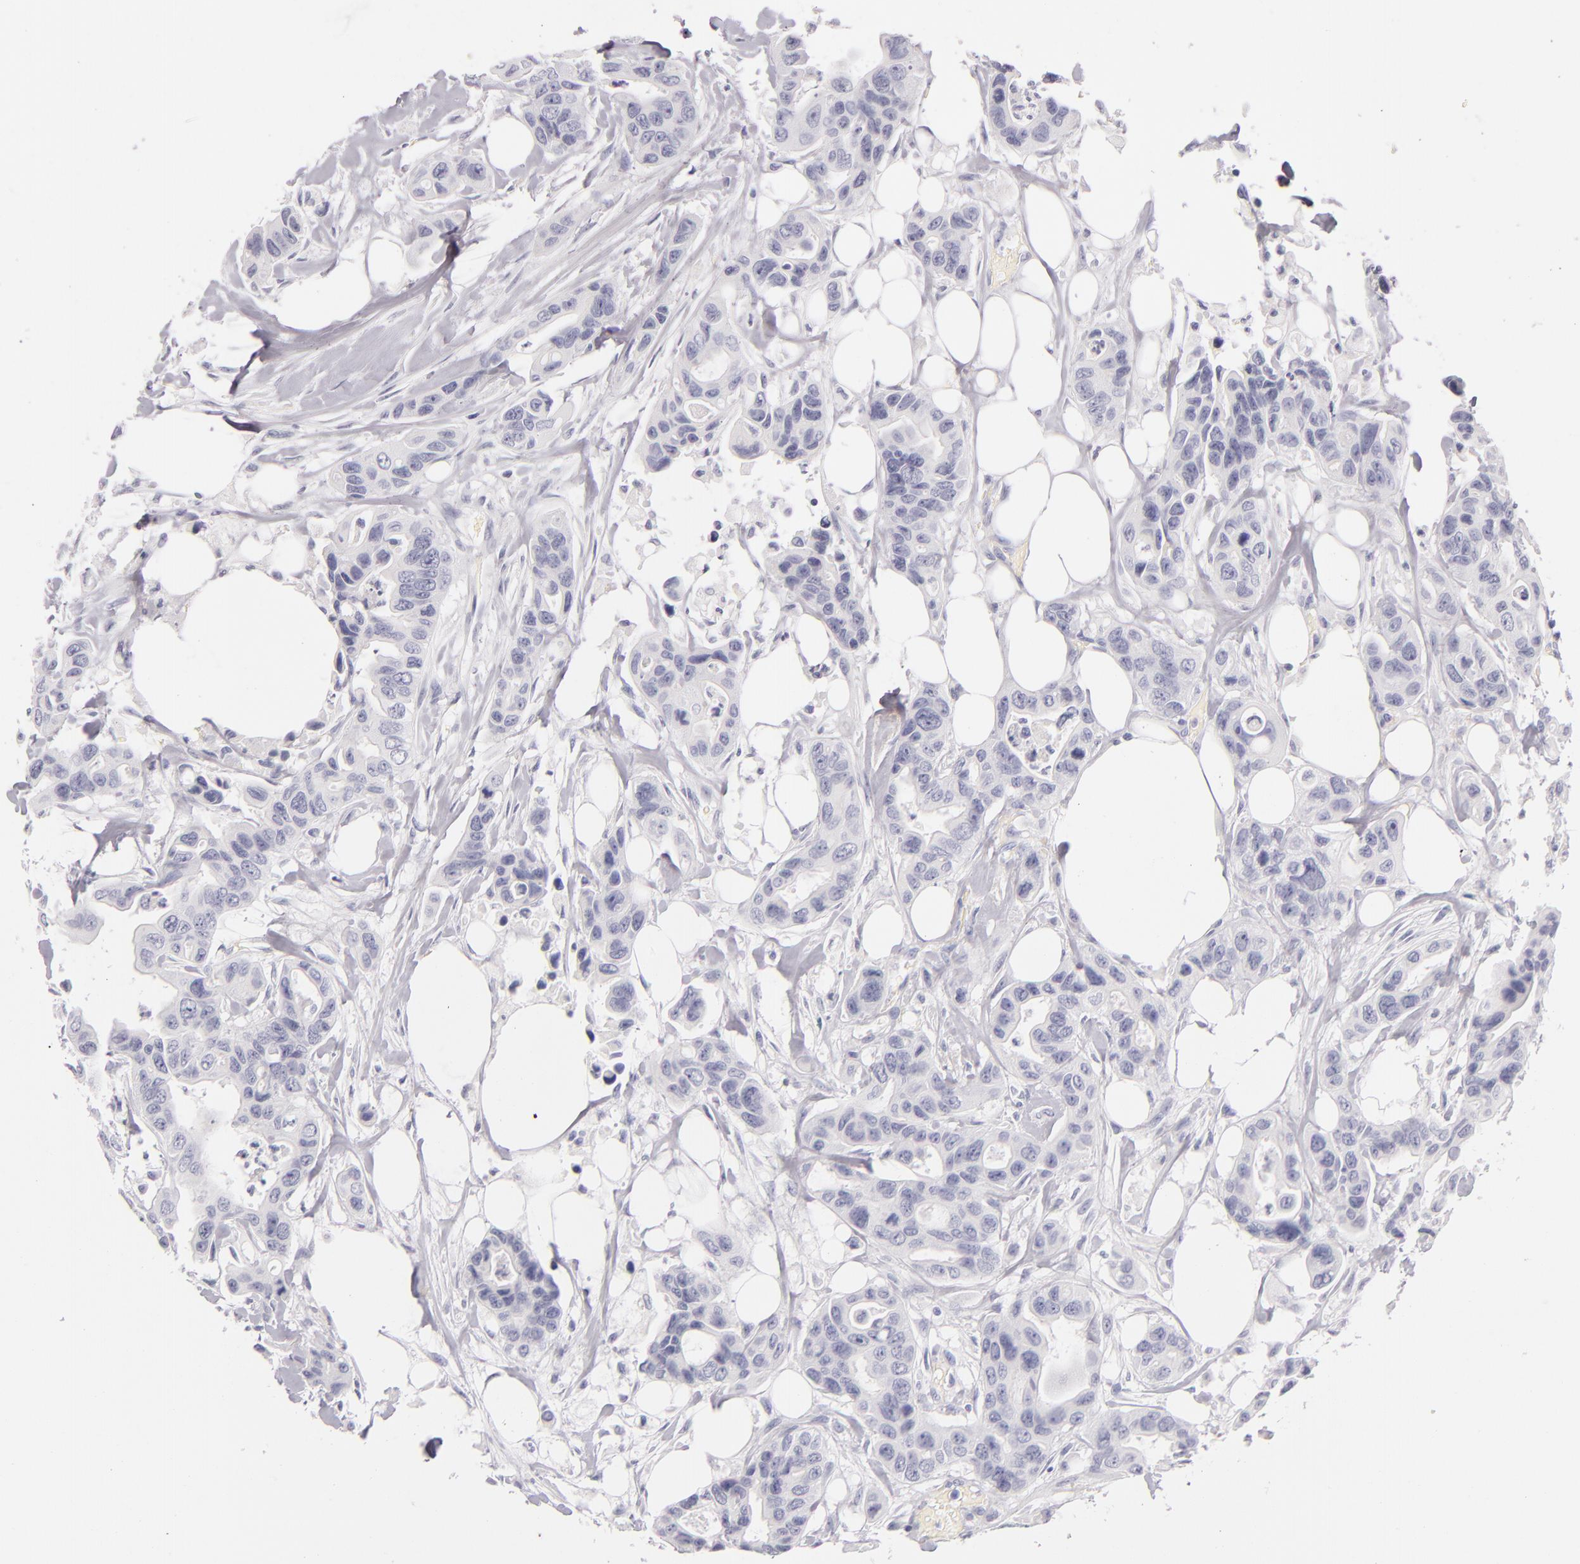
{"staining": {"intensity": "negative", "quantity": "none", "location": "none"}, "tissue": "colorectal cancer", "cell_type": "Tumor cells", "image_type": "cancer", "snomed": [{"axis": "morphology", "description": "Adenocarcinoma, NOS"}, {"axis": "topography", "description": "Colon"}], "caption": "Tumor cells are negative for brown protein staining in colorectal cancer.", "gene": "CD207", "patient": {"sex": "female", "age": 70}}